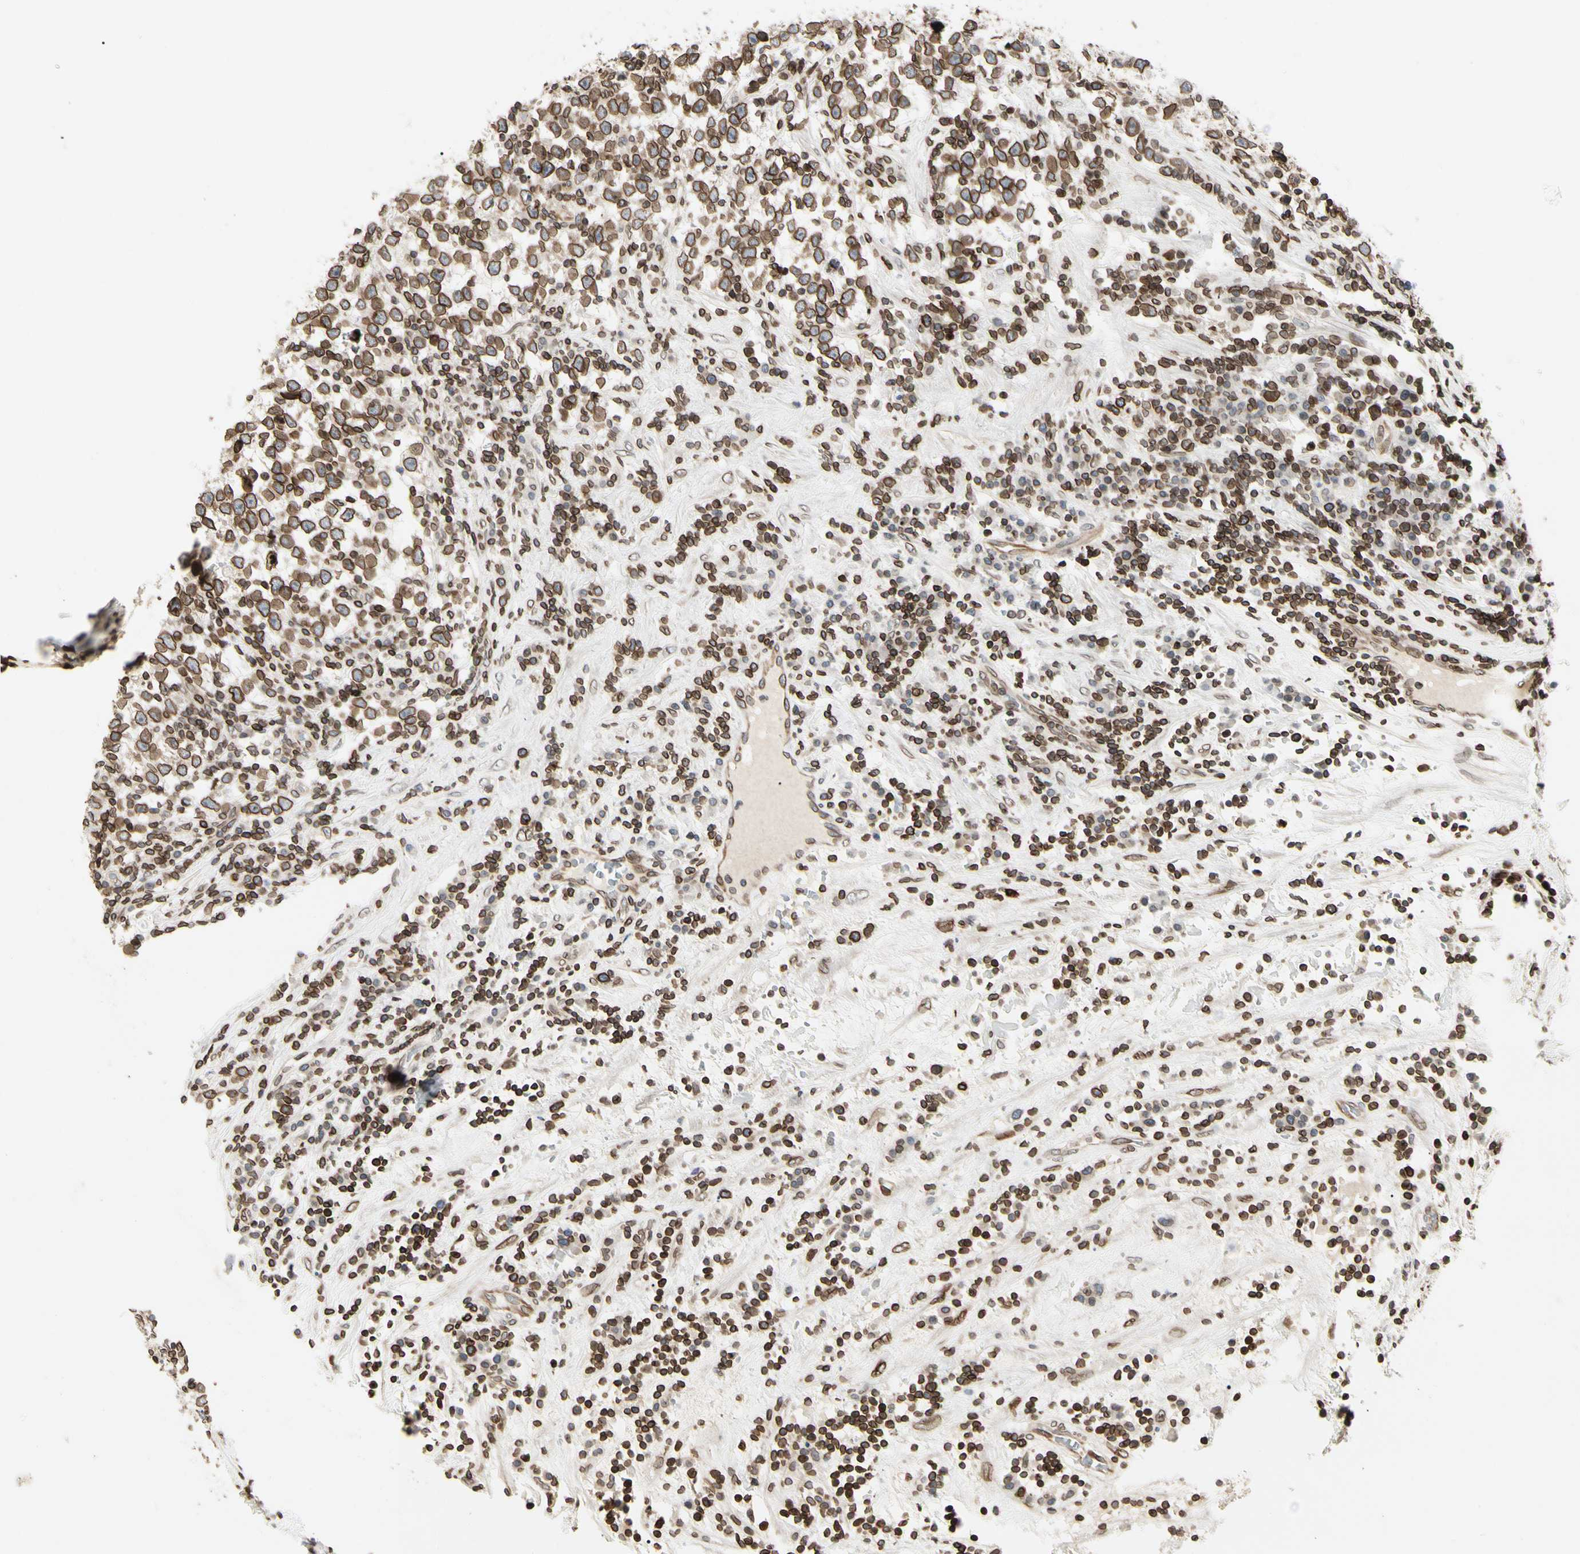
{"staining": {"intensity": "moderate", "quantity": ">75%", "location": "cytoplasmic/membranous,nuclear"}, "tissue": "testis cancer", "cell_type": "Tumor cells", "image_type": "cancer", "snomed": [{"axis": "morphology", "description": "Seminoma, NOS"}, {"axis": "topography", "description": "Testis"}], "caption": "Brown immunohistochemical staining in human seminoma (testis) displays moderate cytoplasmic/membranous and nuclear expression in about >75% of tumor cells.", "gene": "TMPO", "patient": {"sex": "male", "age": 43}}